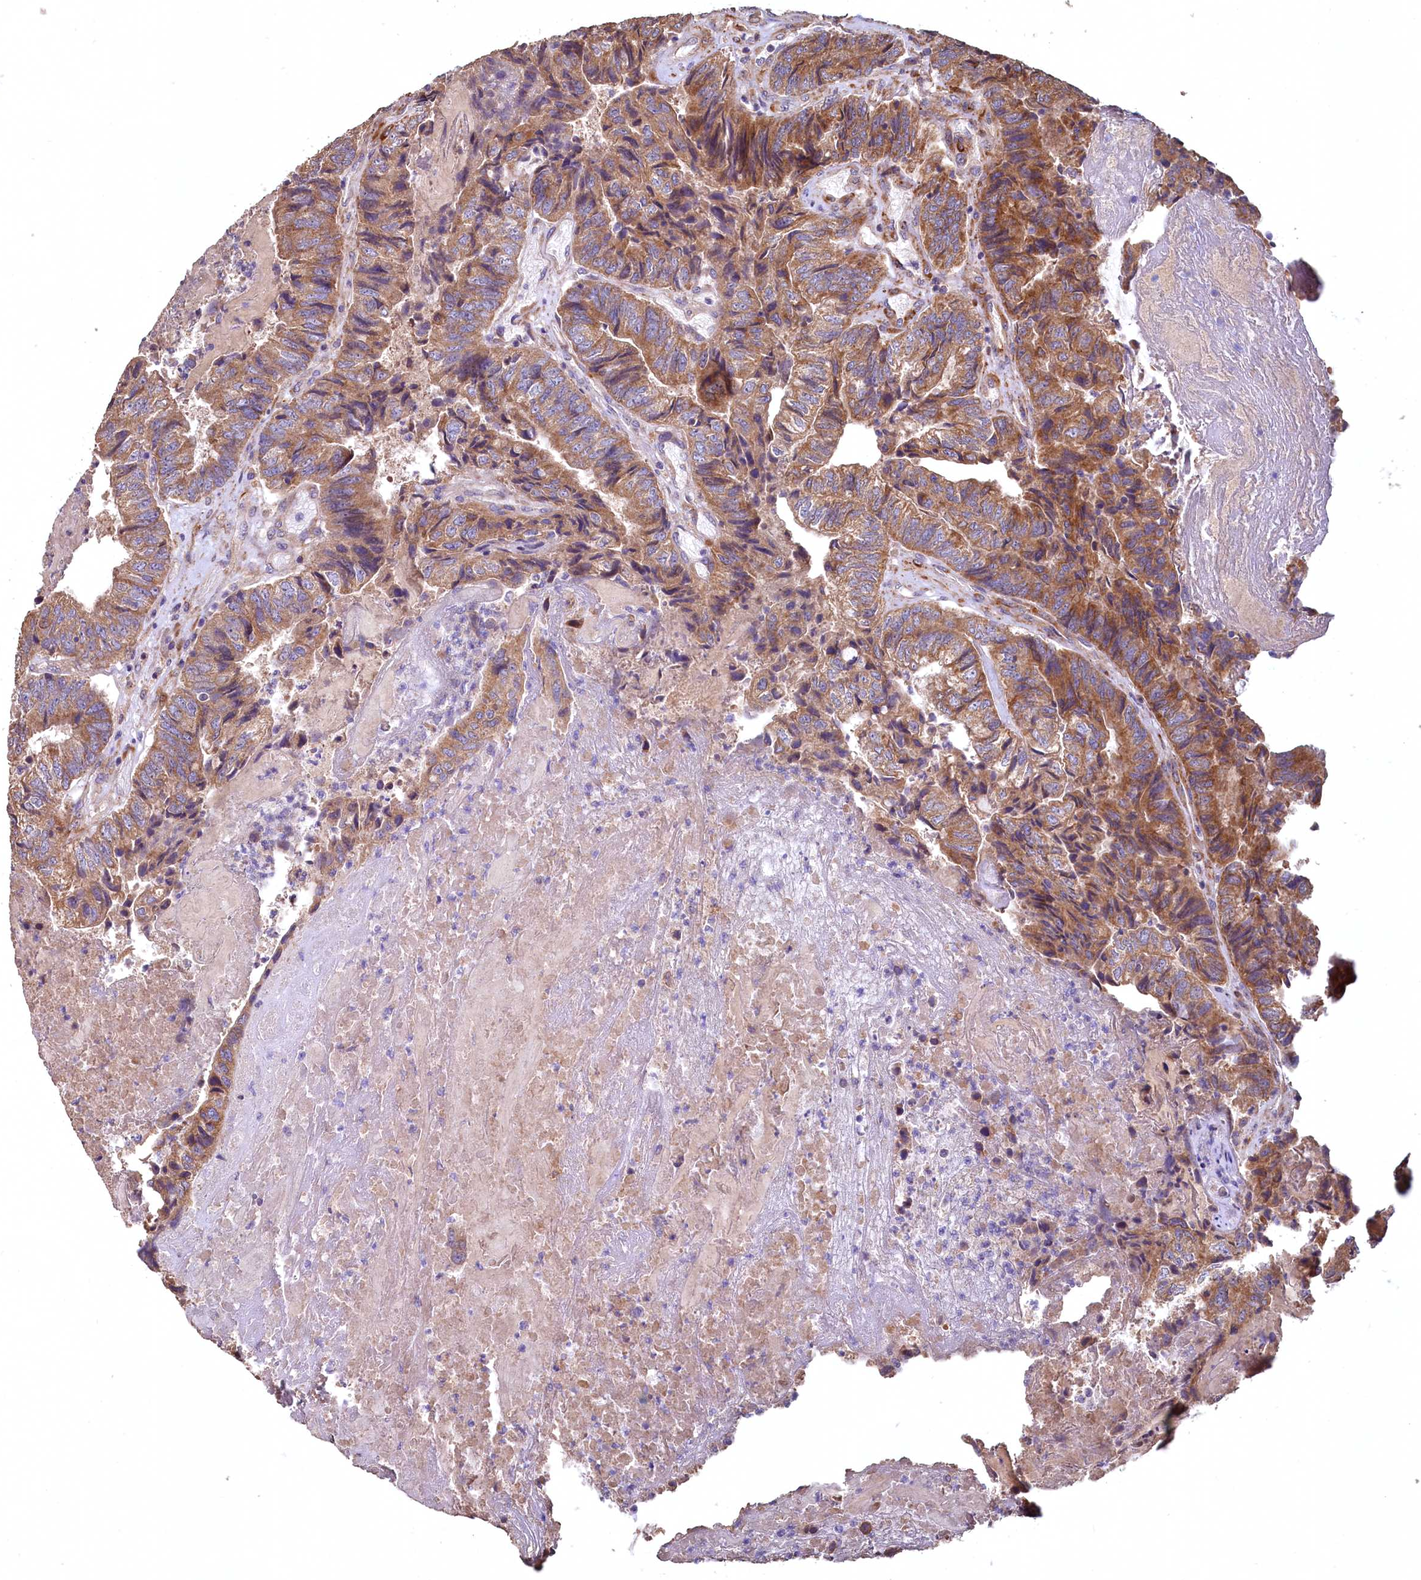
{"staining": {"intensity": "moderate", "quantity": ">75%", "location": "cytoplasmic/membranous"}, "tissue": "colorectal cancer", "cell_type": "Tumor cells", "image_type": "cancer", "snomed": [{"axis": "morphology", "description": "Adenocarcinoma, NOS"}, {"axis": "topography", "description": "Colon"}], "caption": "A medium amount of moderate cytoplasmic/membranous expression is seen in approximately >75% of tumor cells in colorectal cancer tissue. The staining was performed using DAB to visualize the protein expression in brown, while the nuclei were stained in blue with hematoxylin (Magnification: 20x).", "gene": "FUNDC1", "patient": {"sex": "female", "age": 67}}